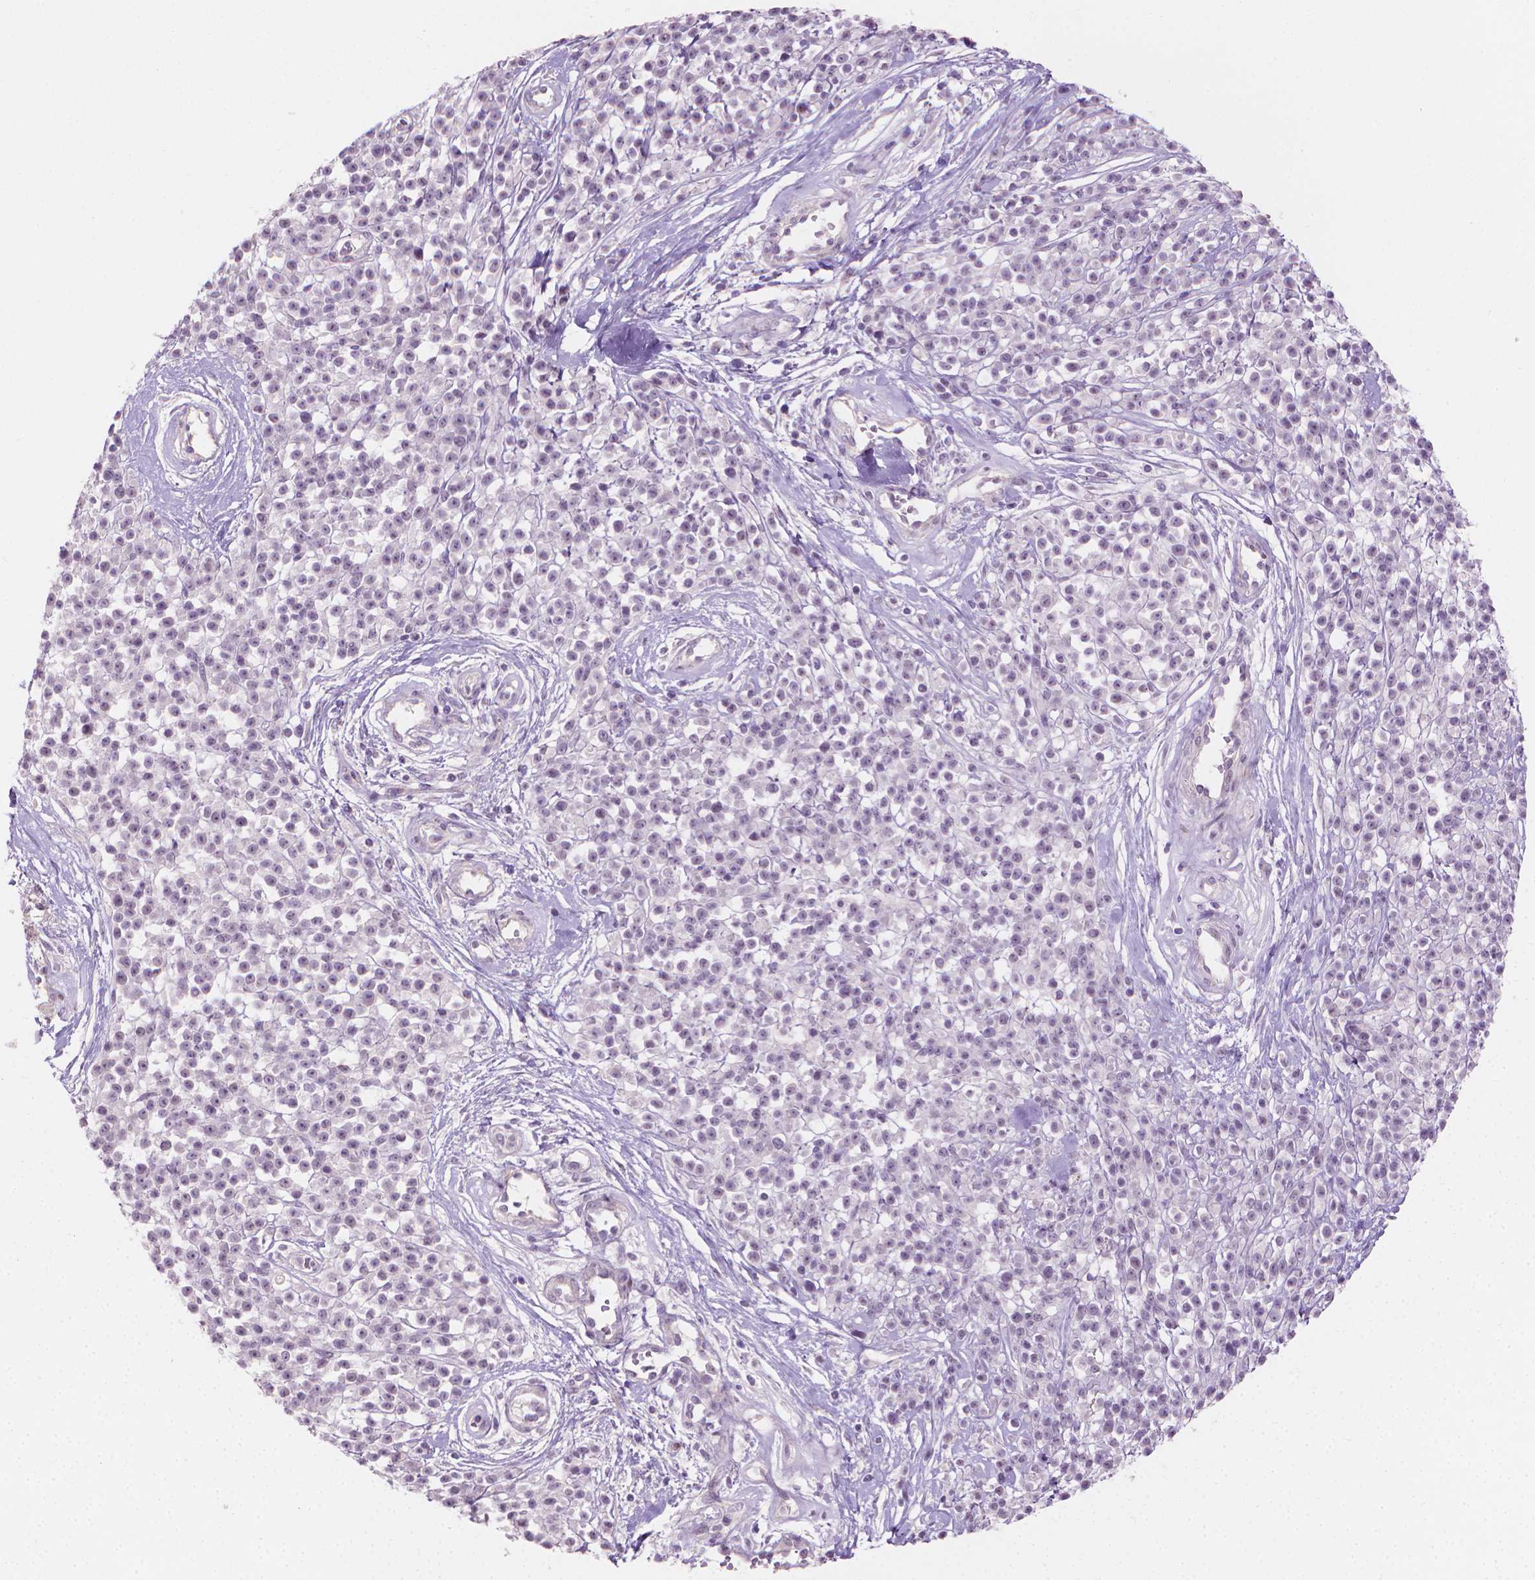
{"staining": {"intensity": "negative", "quantity": "none", "location": "none"}, "tissue": "melanoma", "cell_type": "Tumor cells", "image_type": "cancer", "snomed": [{"axis": "morphology", "description": "Malignant melanoma, NOS"}, {"axis": "topography", "description": "Skin"}, {"axis": "topography", "description": "Skin of trunk"}], "caption": "This is an immunohistochemistry (IHC) photomicrograph of human melanoma. There is no positivity in tumor cells.", "gene": "GSDMA", "patient": {"sex": "male", "age": 74}}